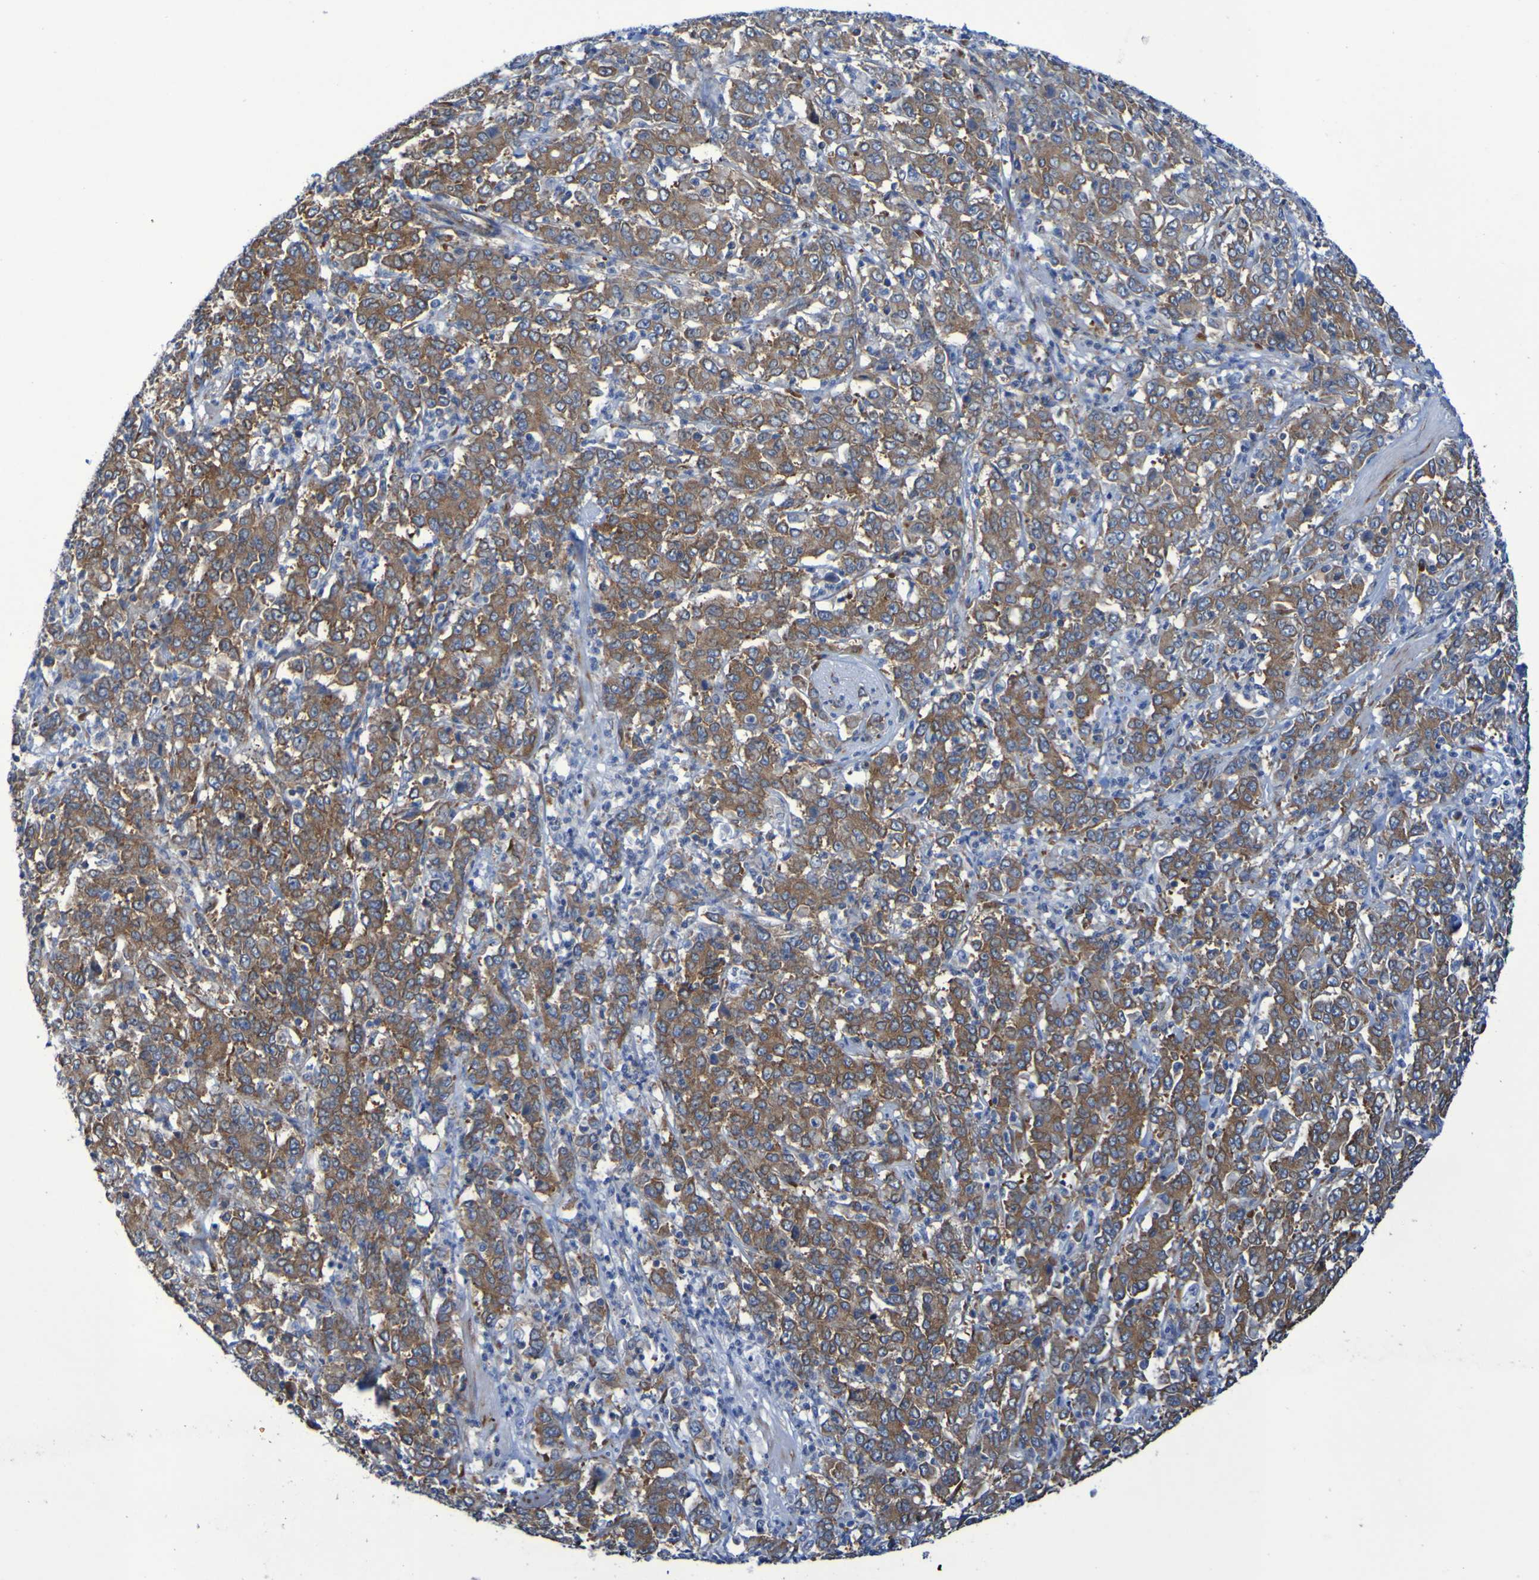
{"staining": {"intensity": "moderate", "quantity": ">75%", "location": "cytoplasmic/membranous"}, "tissue": "stomach cancer", "cell_type": "Tumor cells", "image_type": "cancer", "snomed": [{"axis": "morphology", "description": "Adenocarcinoma, NOS"}, {"axis": "topography", "description": "Stomach, lower"}], "caption": "The image reveals immunohistochemical staining of stomach cancer. There is moderate cytoplasmic/membranous positivity is identified in about >75% of tumor cells.", "gene": "FKBP3", "patient": {"sex": "female", "age": 71}}